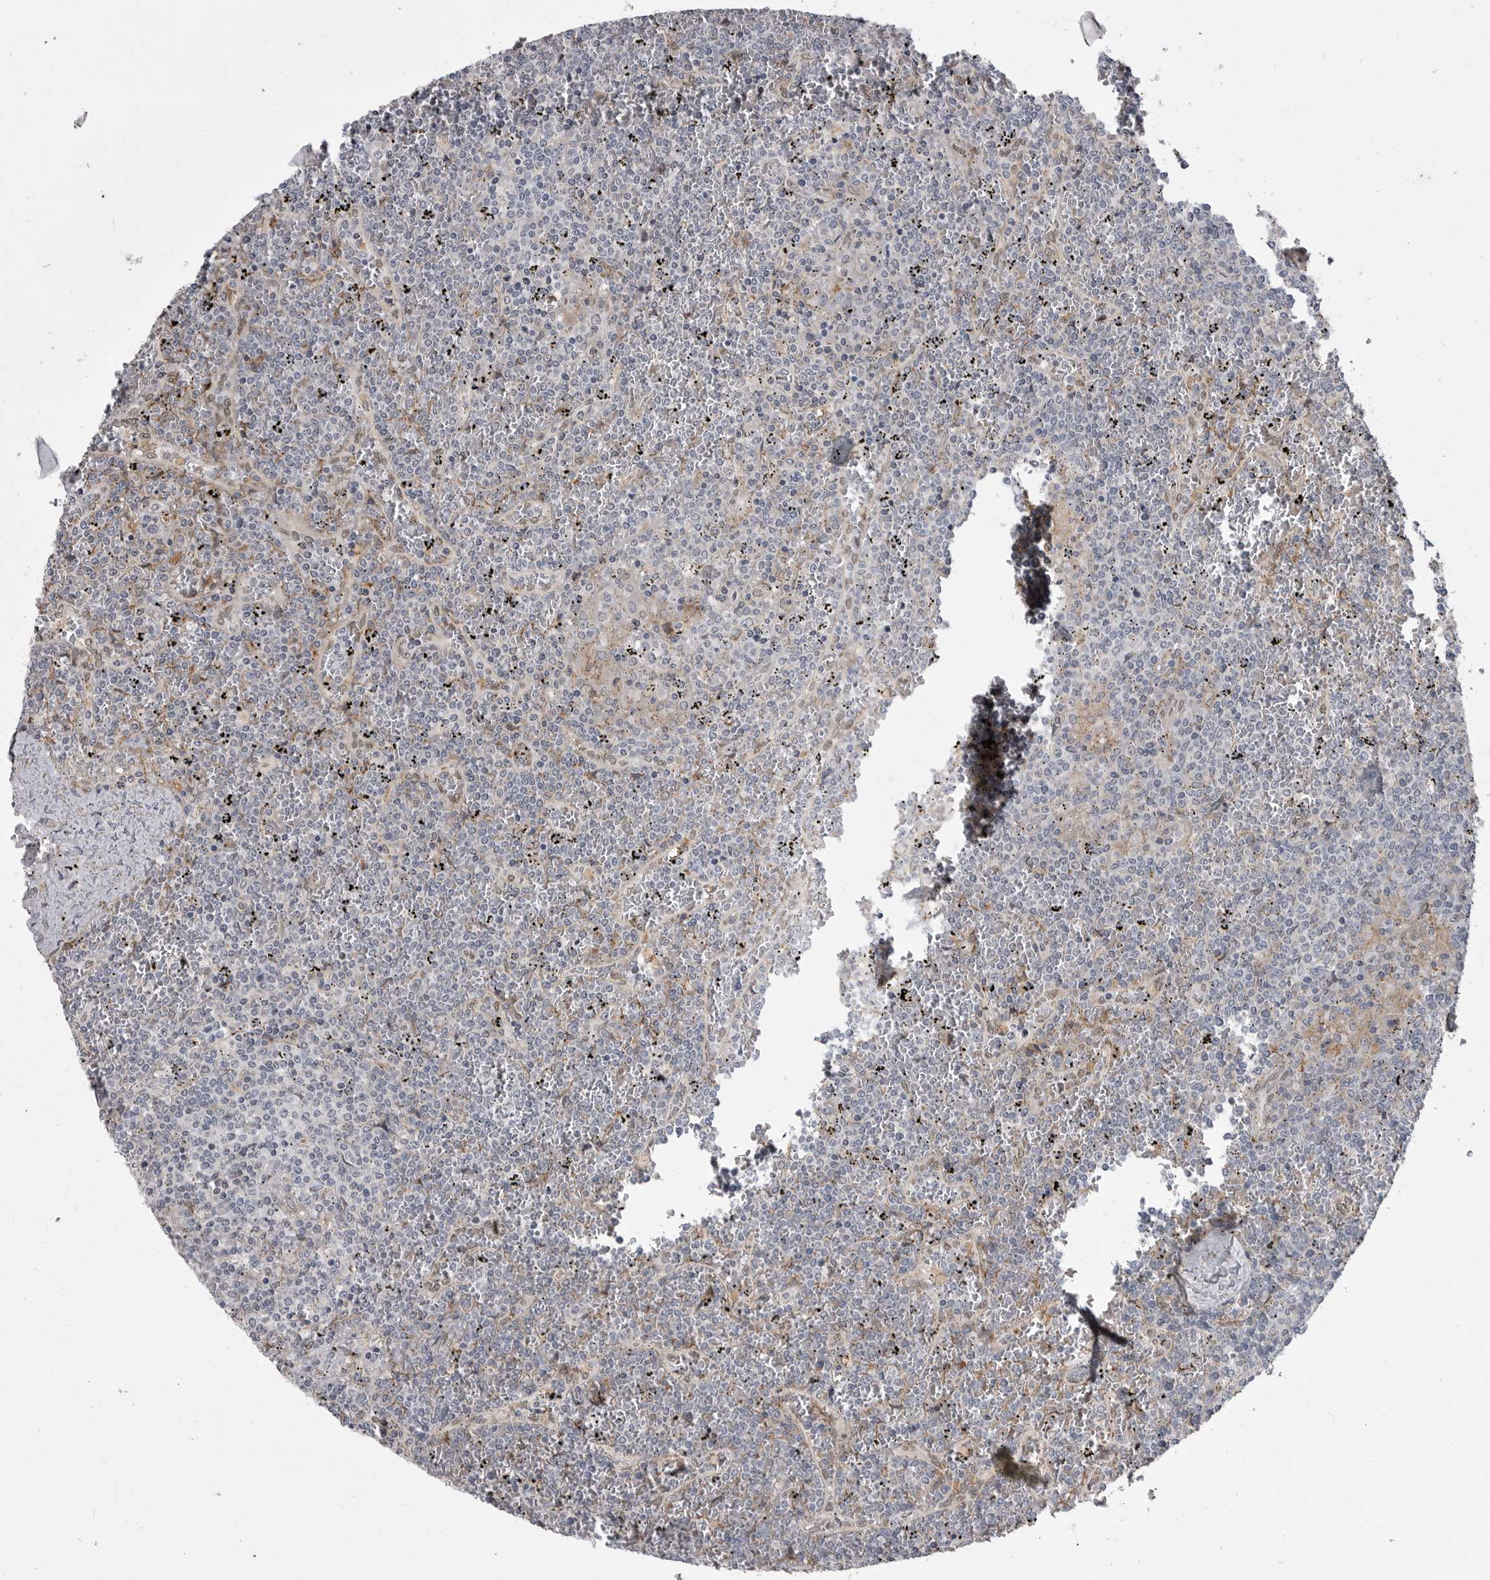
{"staining": {"intensity": "negative", "quantity": "none", "location": "none"}, "tissue": "lymphoma", "cell_type": "Tumor cells", "image_type": "cancer", "snomed": [{"axis": "morphology", "description": "Malignant lymphoma, non-Hodgkin's type, Low grade"}, {"axis": "topography", "description": "Spleen"}], "caption": "Lymphoma stained for a protein using immunohistochemistry shows no expression tumor cells.", "gene": "ABL1", "patient": {"sex": "female", "age": 19}}